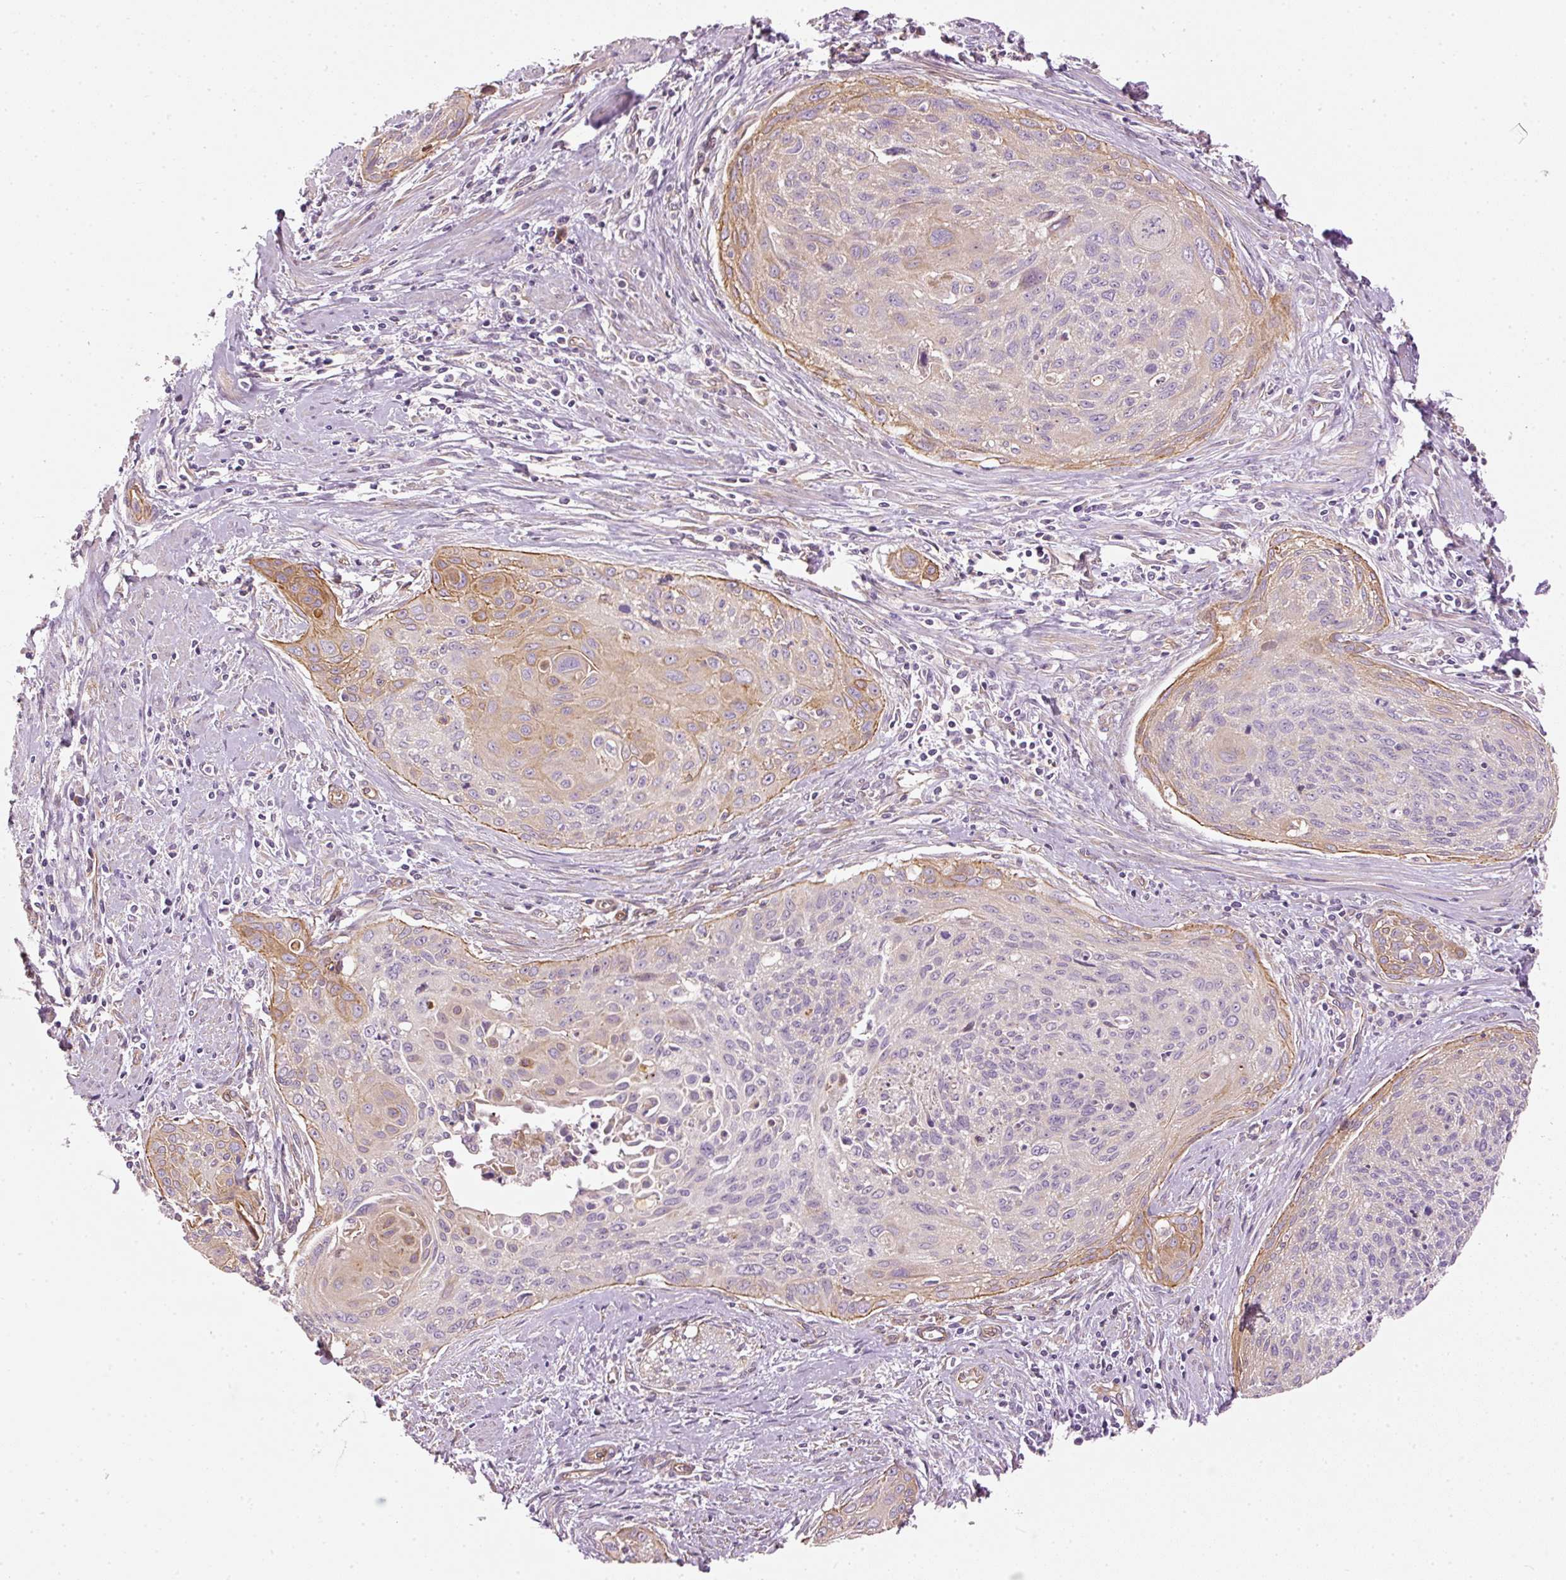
{"staining": {"intensity": "moderate", "quantity": "<25%", "location": "cytoplasmic/membranous"}, "tissue": "cervical cancer", "cell_type": "Tumor cells", "image_type": "cancer", "snomed": [{"axis": "morphology", "description": "Squamous cell carcinoma, NOS"}, {"axis": "topography", "description": "Cervix"}], "caption": "IHC staining of squamous cell carcinoma (cervical), which reveals low levels of moderate cytoplasmic/membranous staining in approximately <25% of tumor cells indicating moderate cytoplasmic/membranous protein expression. The staining was performed using DAB (brown) for protein detection and nuclei were counterstained in hematoxylin (blue).", "gene": "OSR2", "patient": {"sex": "female", "age": 55}}